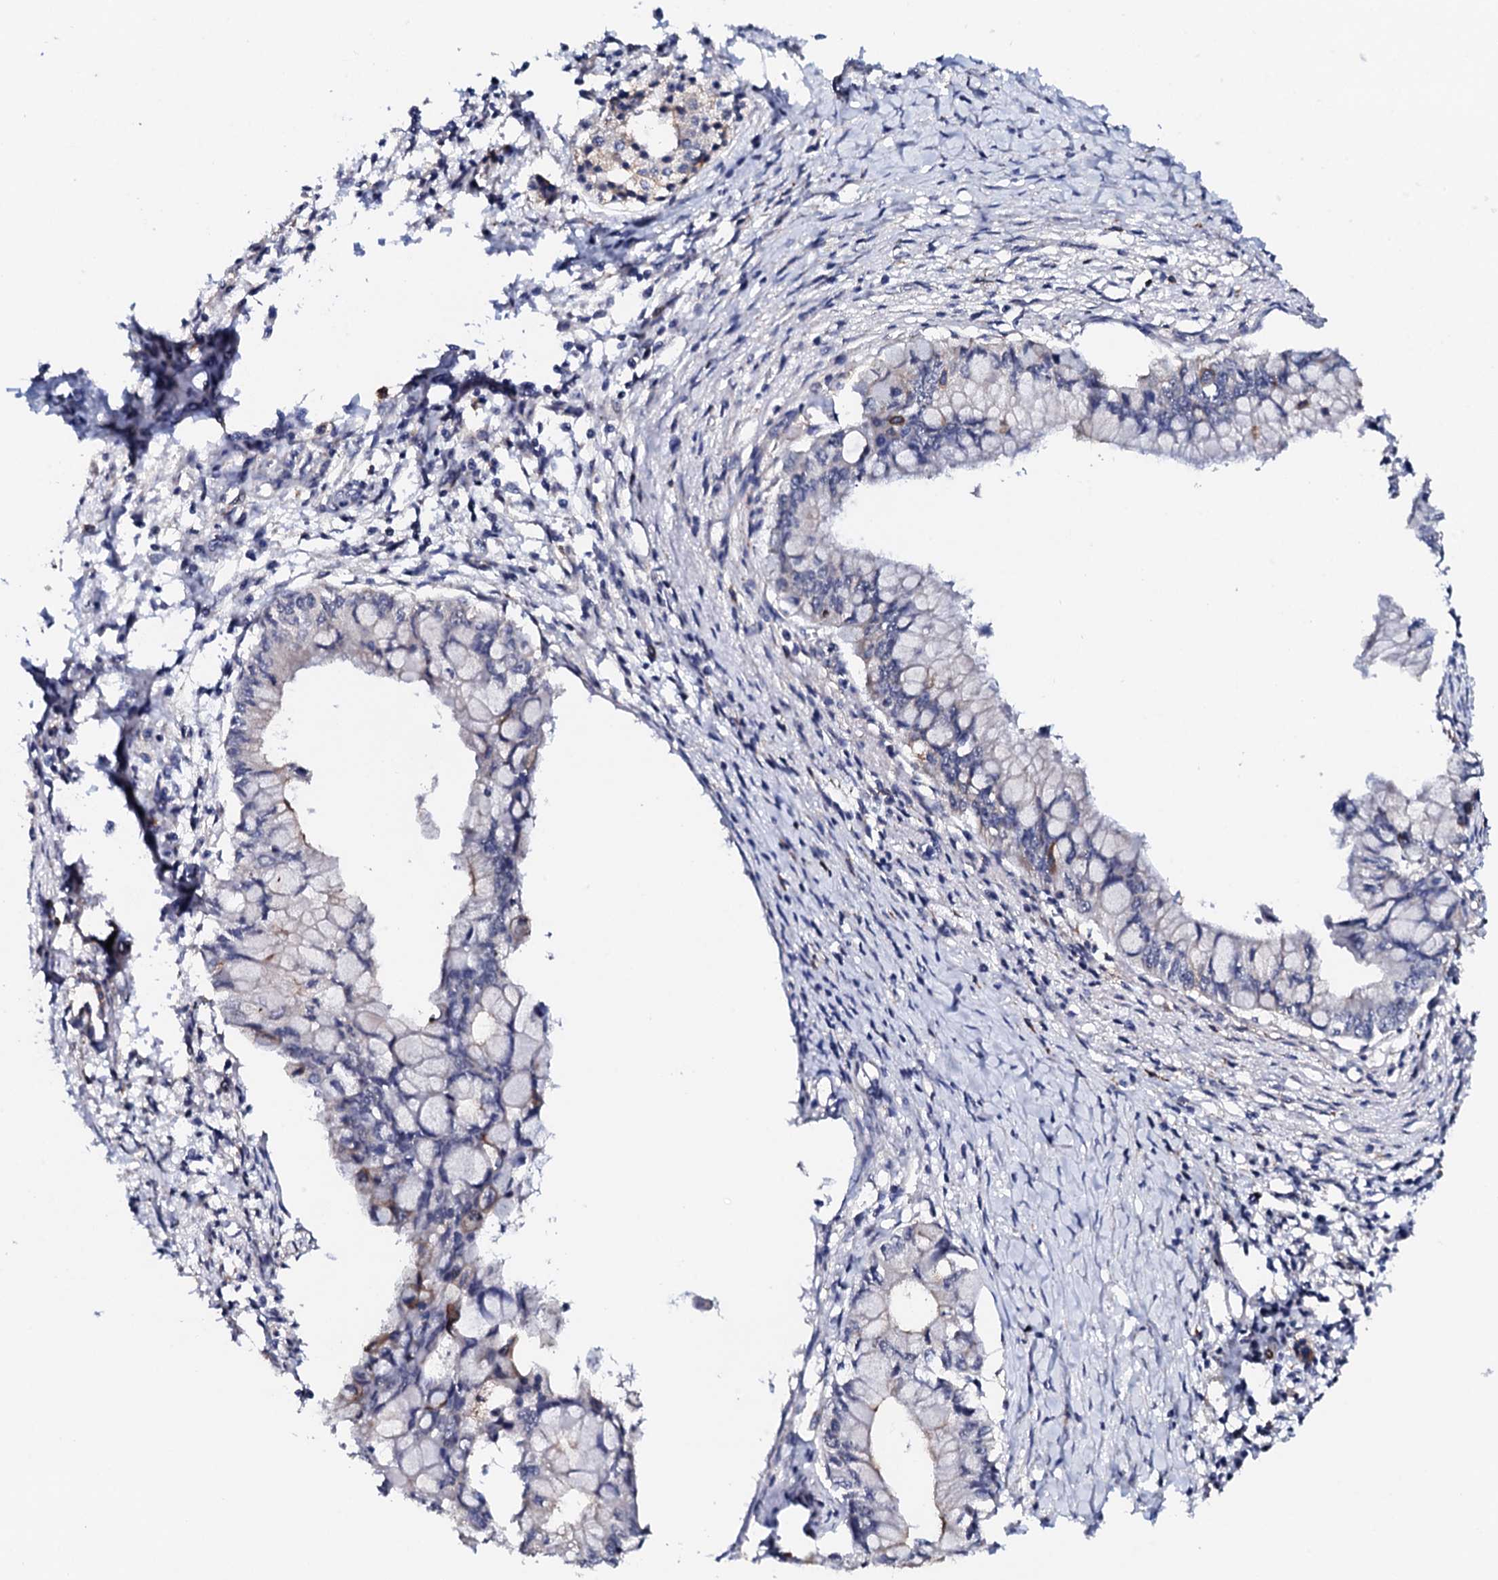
{"staining": {"intensity": "negative", "quantity": "none", "location": "none"}, "tissue": "pancreatic cancer", "cell_type": "Tumor cells", "image_type": "cancer", "snomed": [{"axis": "morphology", "description": "Adenocarcinoma, NOS"}, {"axis": "topography", "description": "Pancreas"}], "caption": "Tumor cells are negative for protein expression in human pancreatic adenocarcinoma. The staining is performed using DAB (3,3'-diaminobenzidine) brown chromogen with nuclei counter-stained in using hematoxylin.", "gene": "EDC3", "patient": {"sex": "male", "age": 48}}